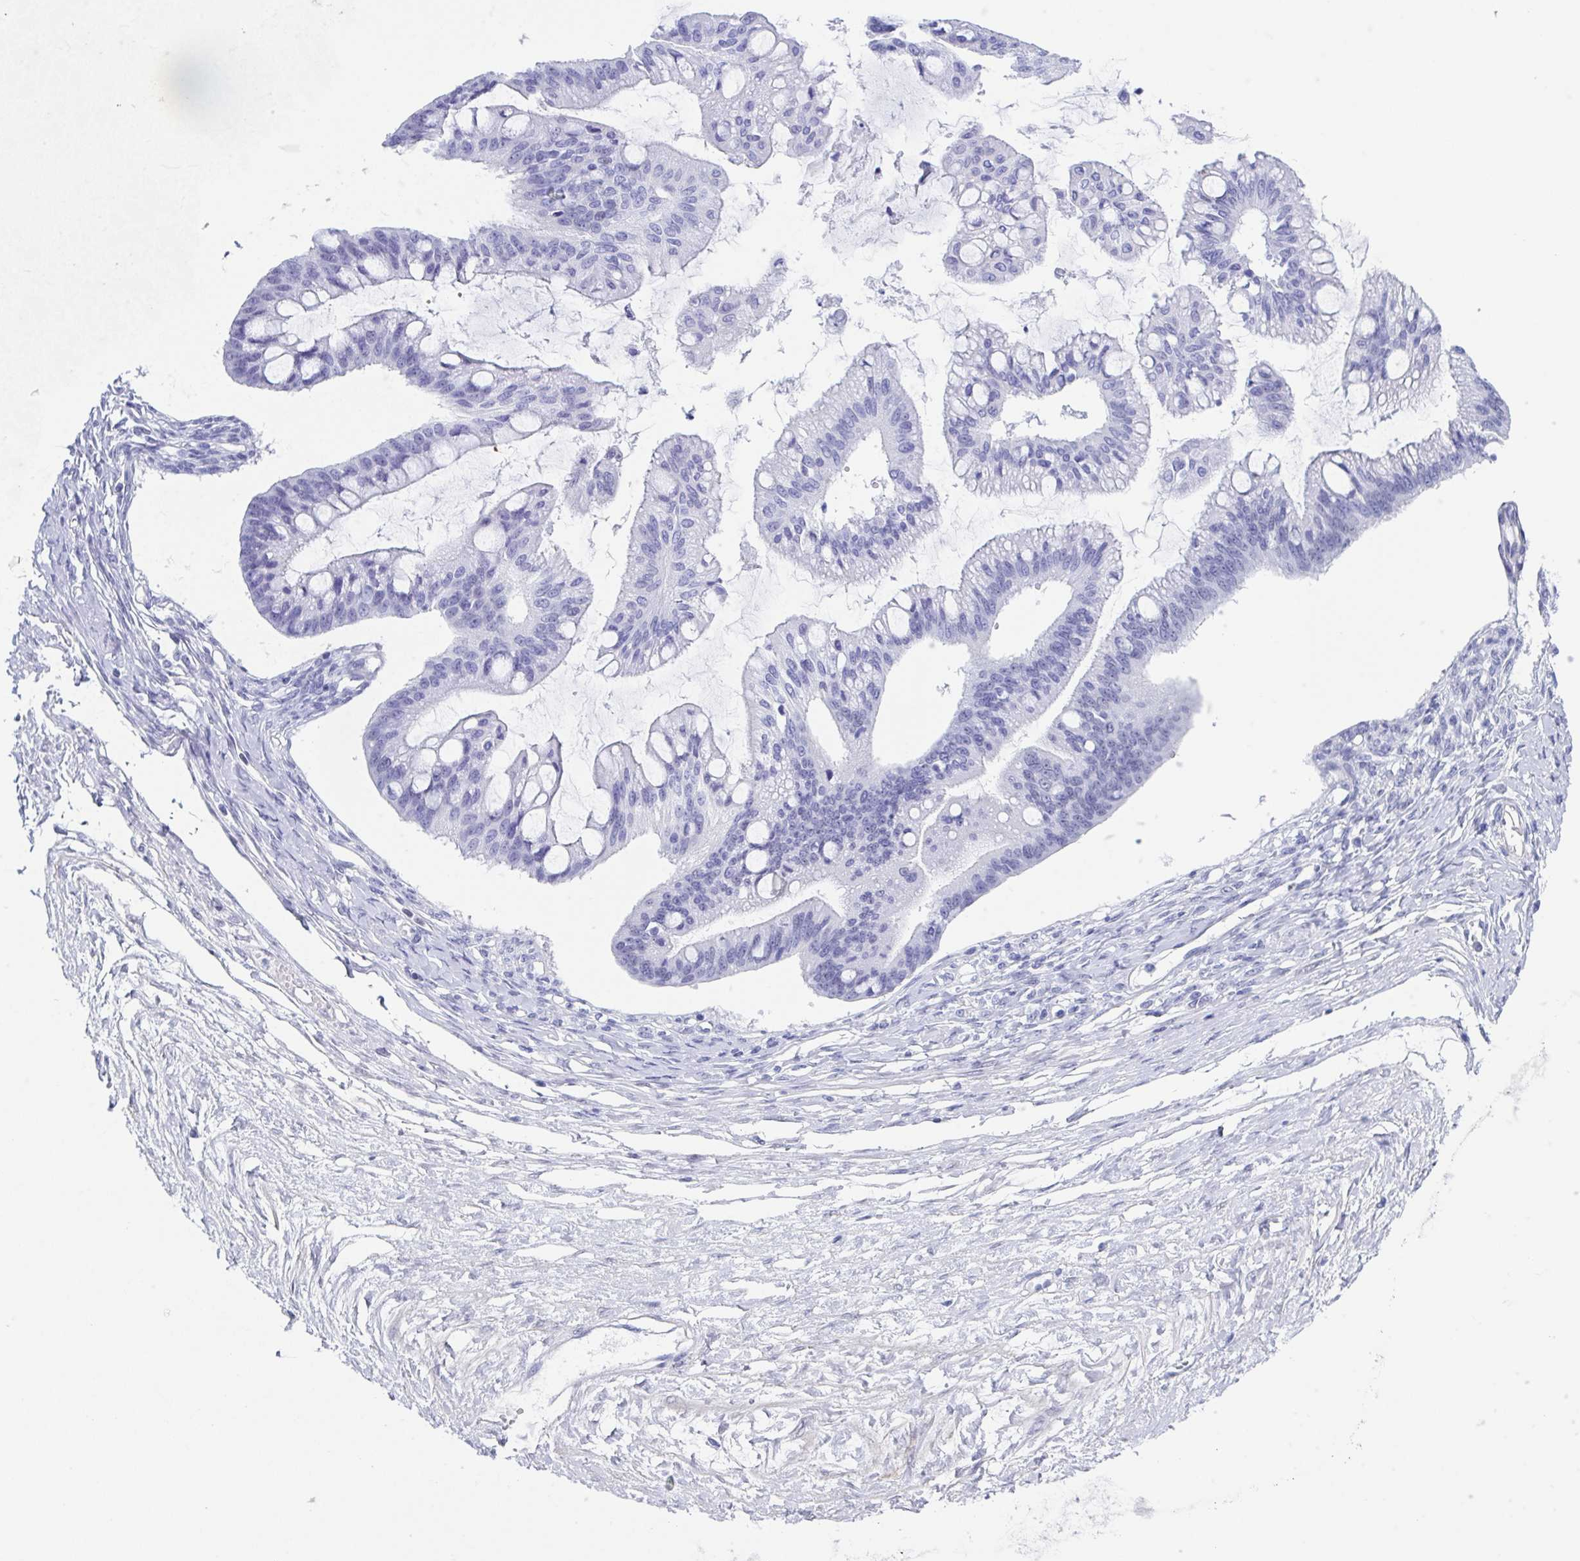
{"staining": {"intensity": "negative", "quantity": "none", "location": "none"}, "tissue": "ovarian cancer", "cell_type": "Tumor cells", "image_type": "cancer", "snomed": [{"axis": "morphology", "description": "Cystadenocarcinoma, mucinous, NOS"}, {"axis": "topography", "description": "Ovary"}], "caption": "The histopathology image shows no significant staining in tumor cells of ovarian cancer.", "gene": "PBOV1", "patient": {"sex": "female", "age": 73}}